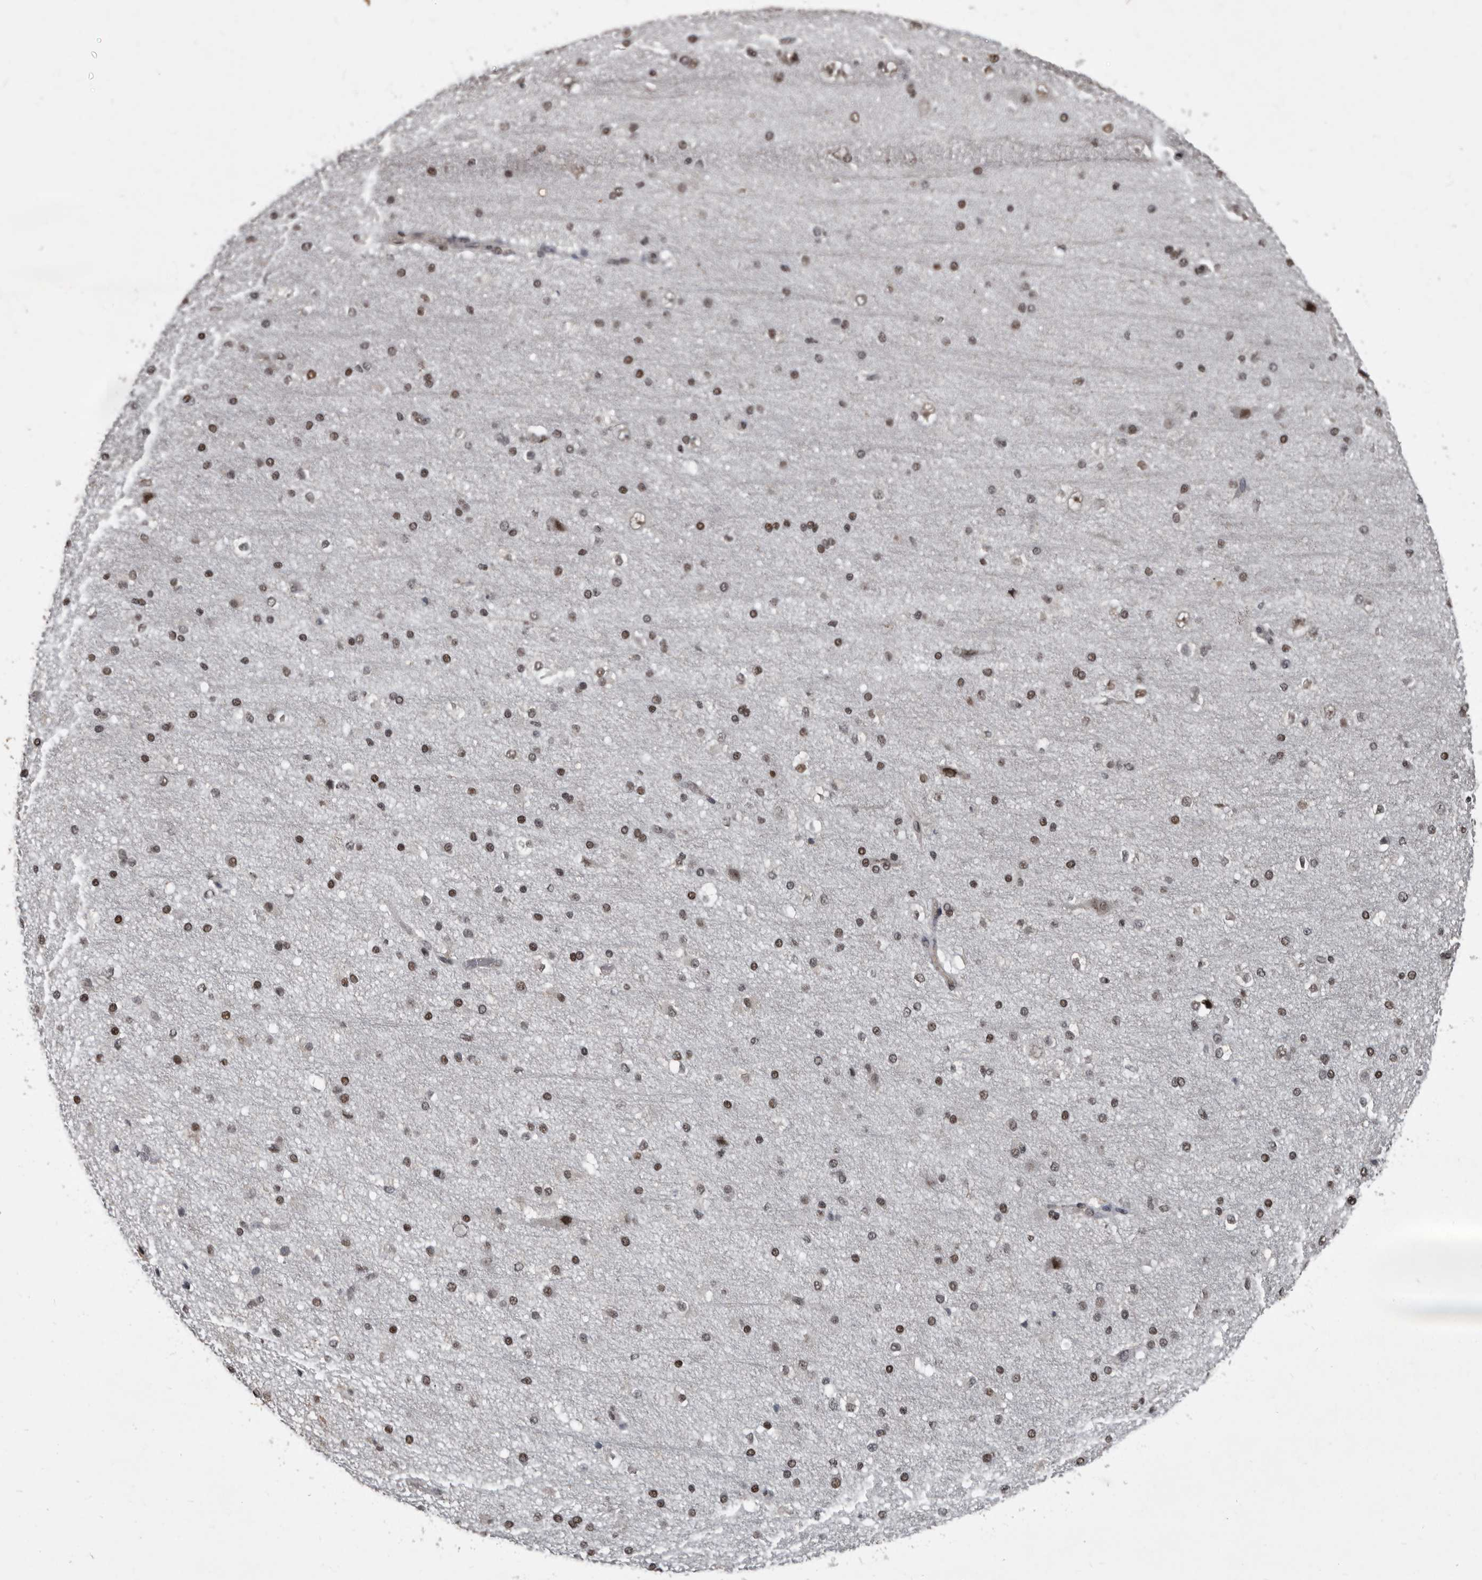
{"staining": {"intensity": "weak", "quantity": ">75%", "location": "nuclear"}, "tissue": "cerebral cortex", "cell_type": "Endothelial cells", "image_type": "normal", "snomed": [{"axis": "morphology", "description": "Normal tissue, NOS"}, {"axis": "morphology", "description": "Developmental malformation"}, {"axis": "topography", "description": "Cerebral cortex"}], "caption": "Protein expression analysis of unremarkable human cerebral cortex reveals weak nuclear staining in about >75% of endothelial cells. The protein of interest is shown in brown color, while the nuclei are stained blue.", "gene": "CHD1L", "patient": {"sex": "female", "age": 30}}